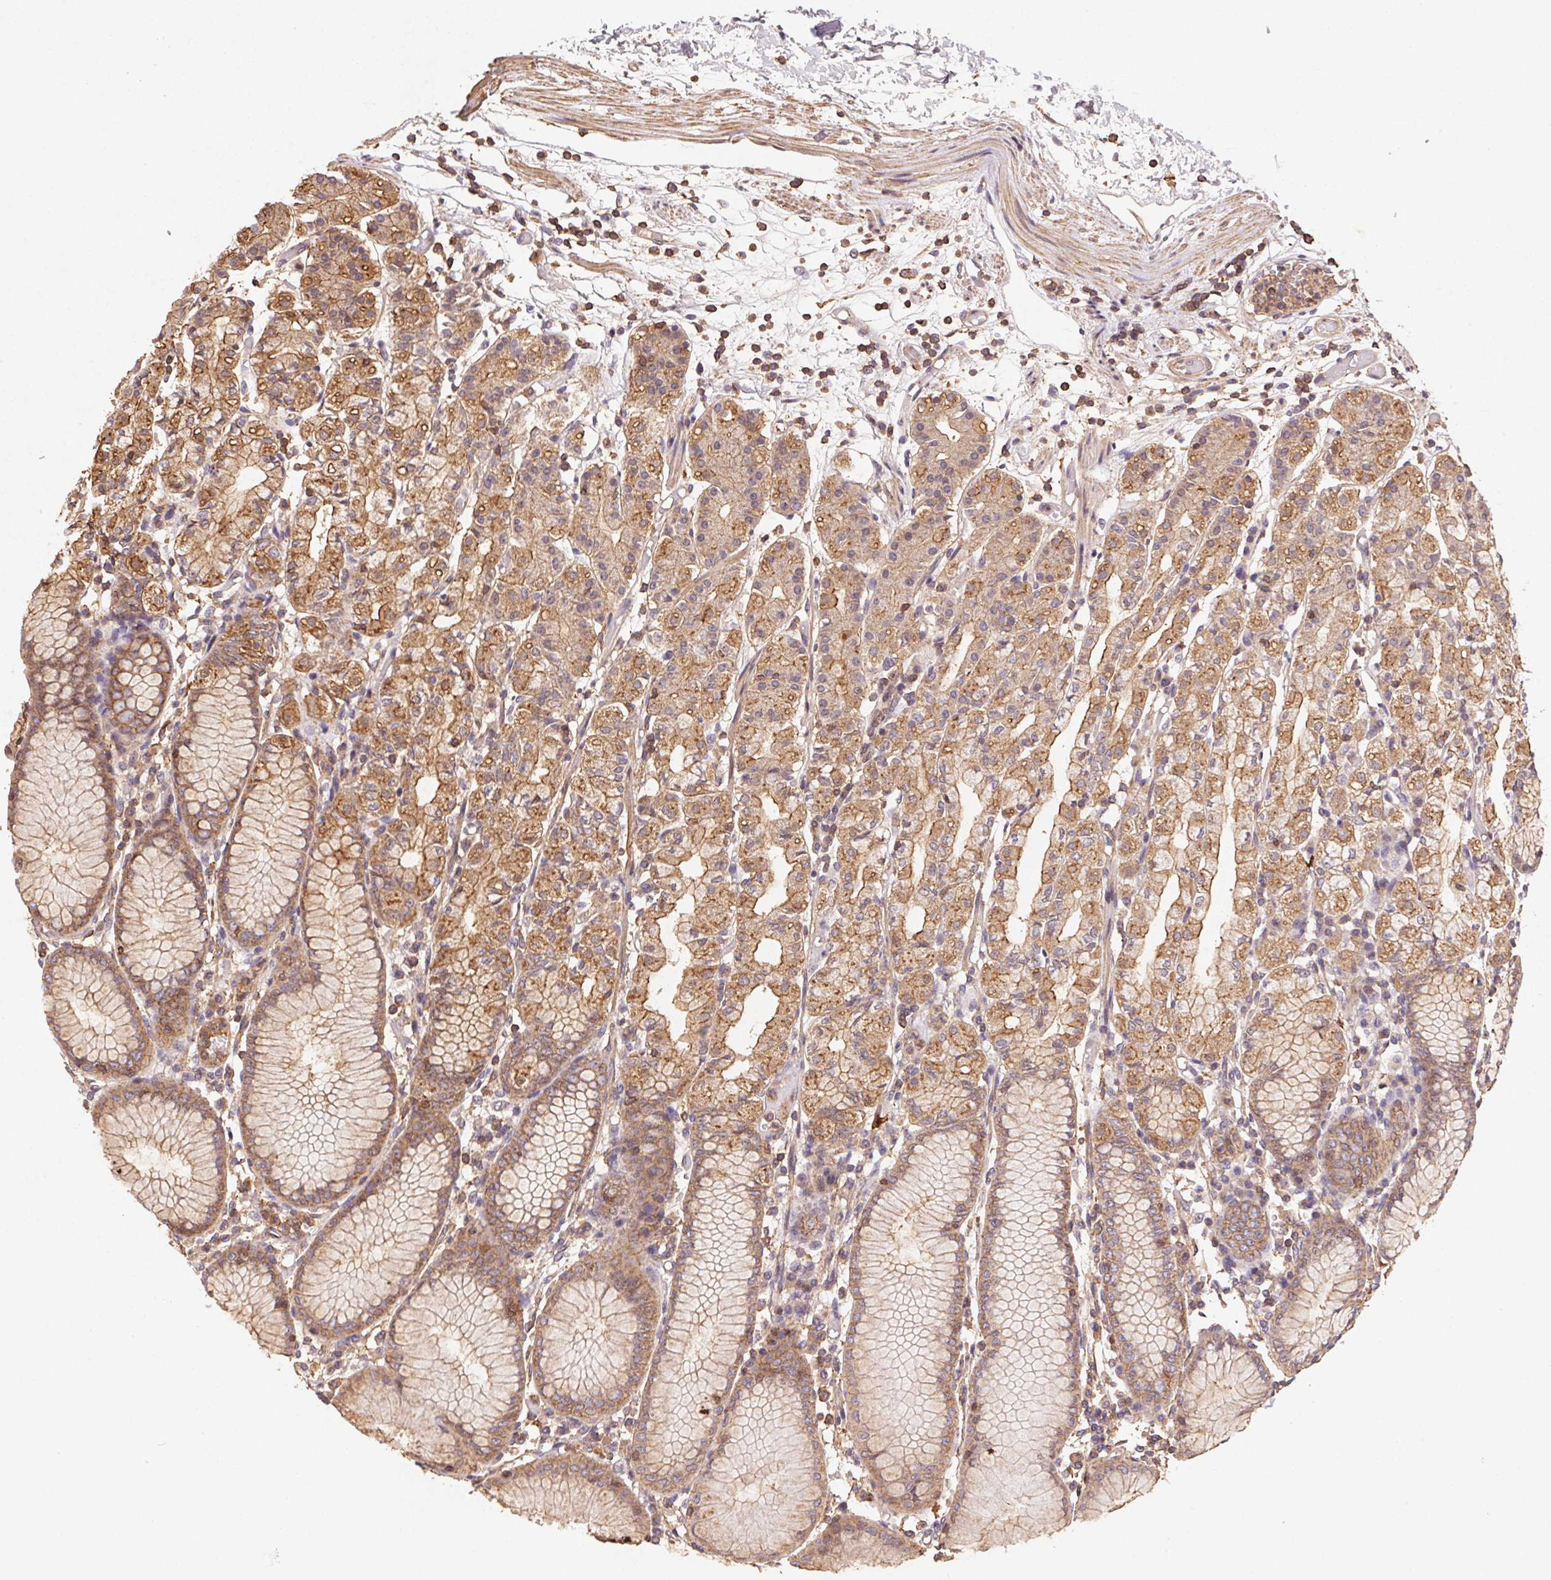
{"staining": {"intensity": "moderate", "quantity": ">75%", "location": "cytoplasmic/membranous"}, "tissue": "stomach", "cell_type": "Glandular cells", "image_type": "normal", "snomed": [{"axis": "morphology", "description": "Normal tissue, NOS"}, {"axis": "topography", "description": "Stomach"}], "caption": "Immunohistochemistry histopathology image of unremarkable stomach: human stomach stained using immunohistochemistry (IHC) displays medium levels of moderate protein expression localized specifically in the cytoplasmic/membranous of glandular cells, appearing as a cytoplasmic/membranous brown color.", "gene": "ATG10", "patient": {"sex": "female", "age": 57}}